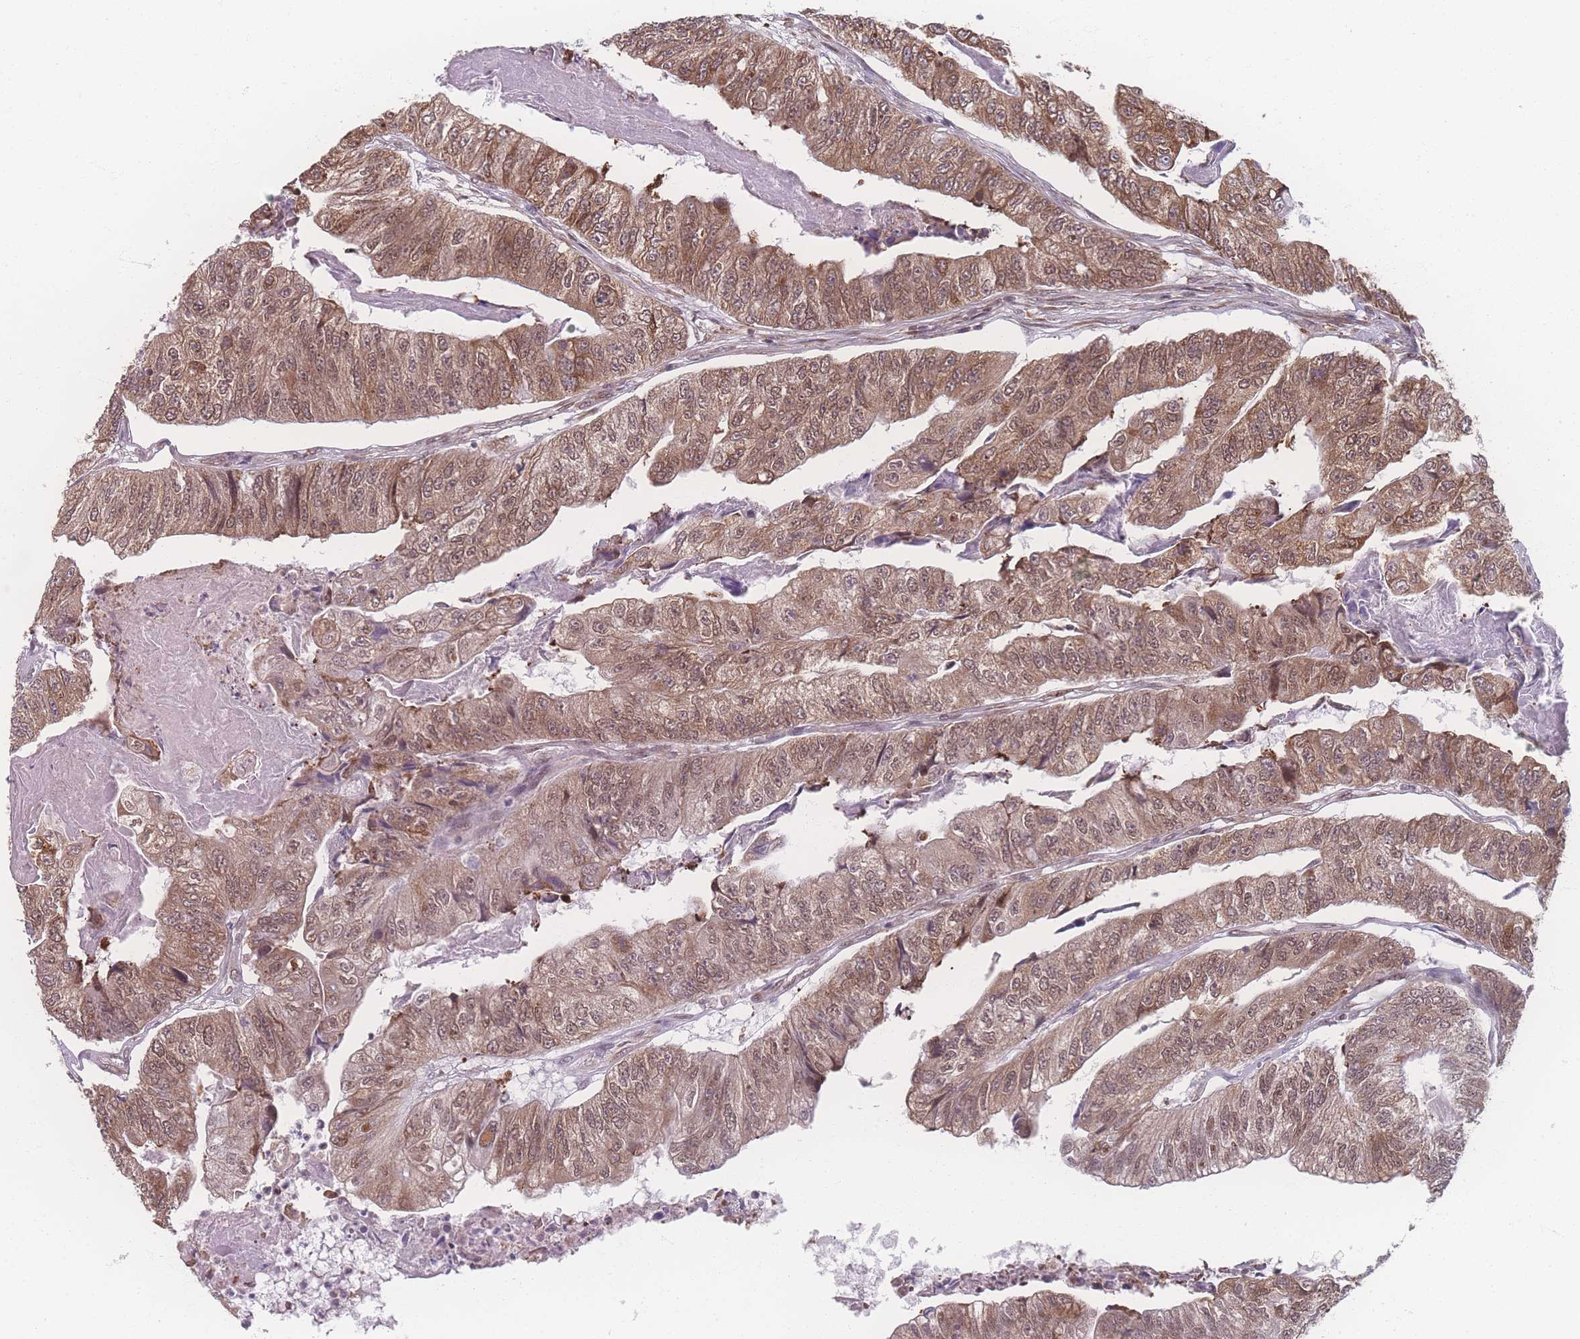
{"staining": {"intensity": "moderate", "quantity": ">75%", "location": "cytoplasmic/membranous,nuclear"}, "tissue": "colorectal cancer", "cell_type": "Tumor cells", "image_type": "cancer", "snomed": [{"axis": "morphology", "description": "Adenocarcinoma, NOS"}, {"axis": "topography", "description": "Colon"}], "caption": "Adenocarcinoma (colorectal) stained for a protein demonstrates moderate cytoplasmic/membranous and nuclear positivity in tumor cells. (IHC, brightfield microscopy, high magnification).", "gene": "ZC3H13", "patient": {"sex": "female", "age": 67}}